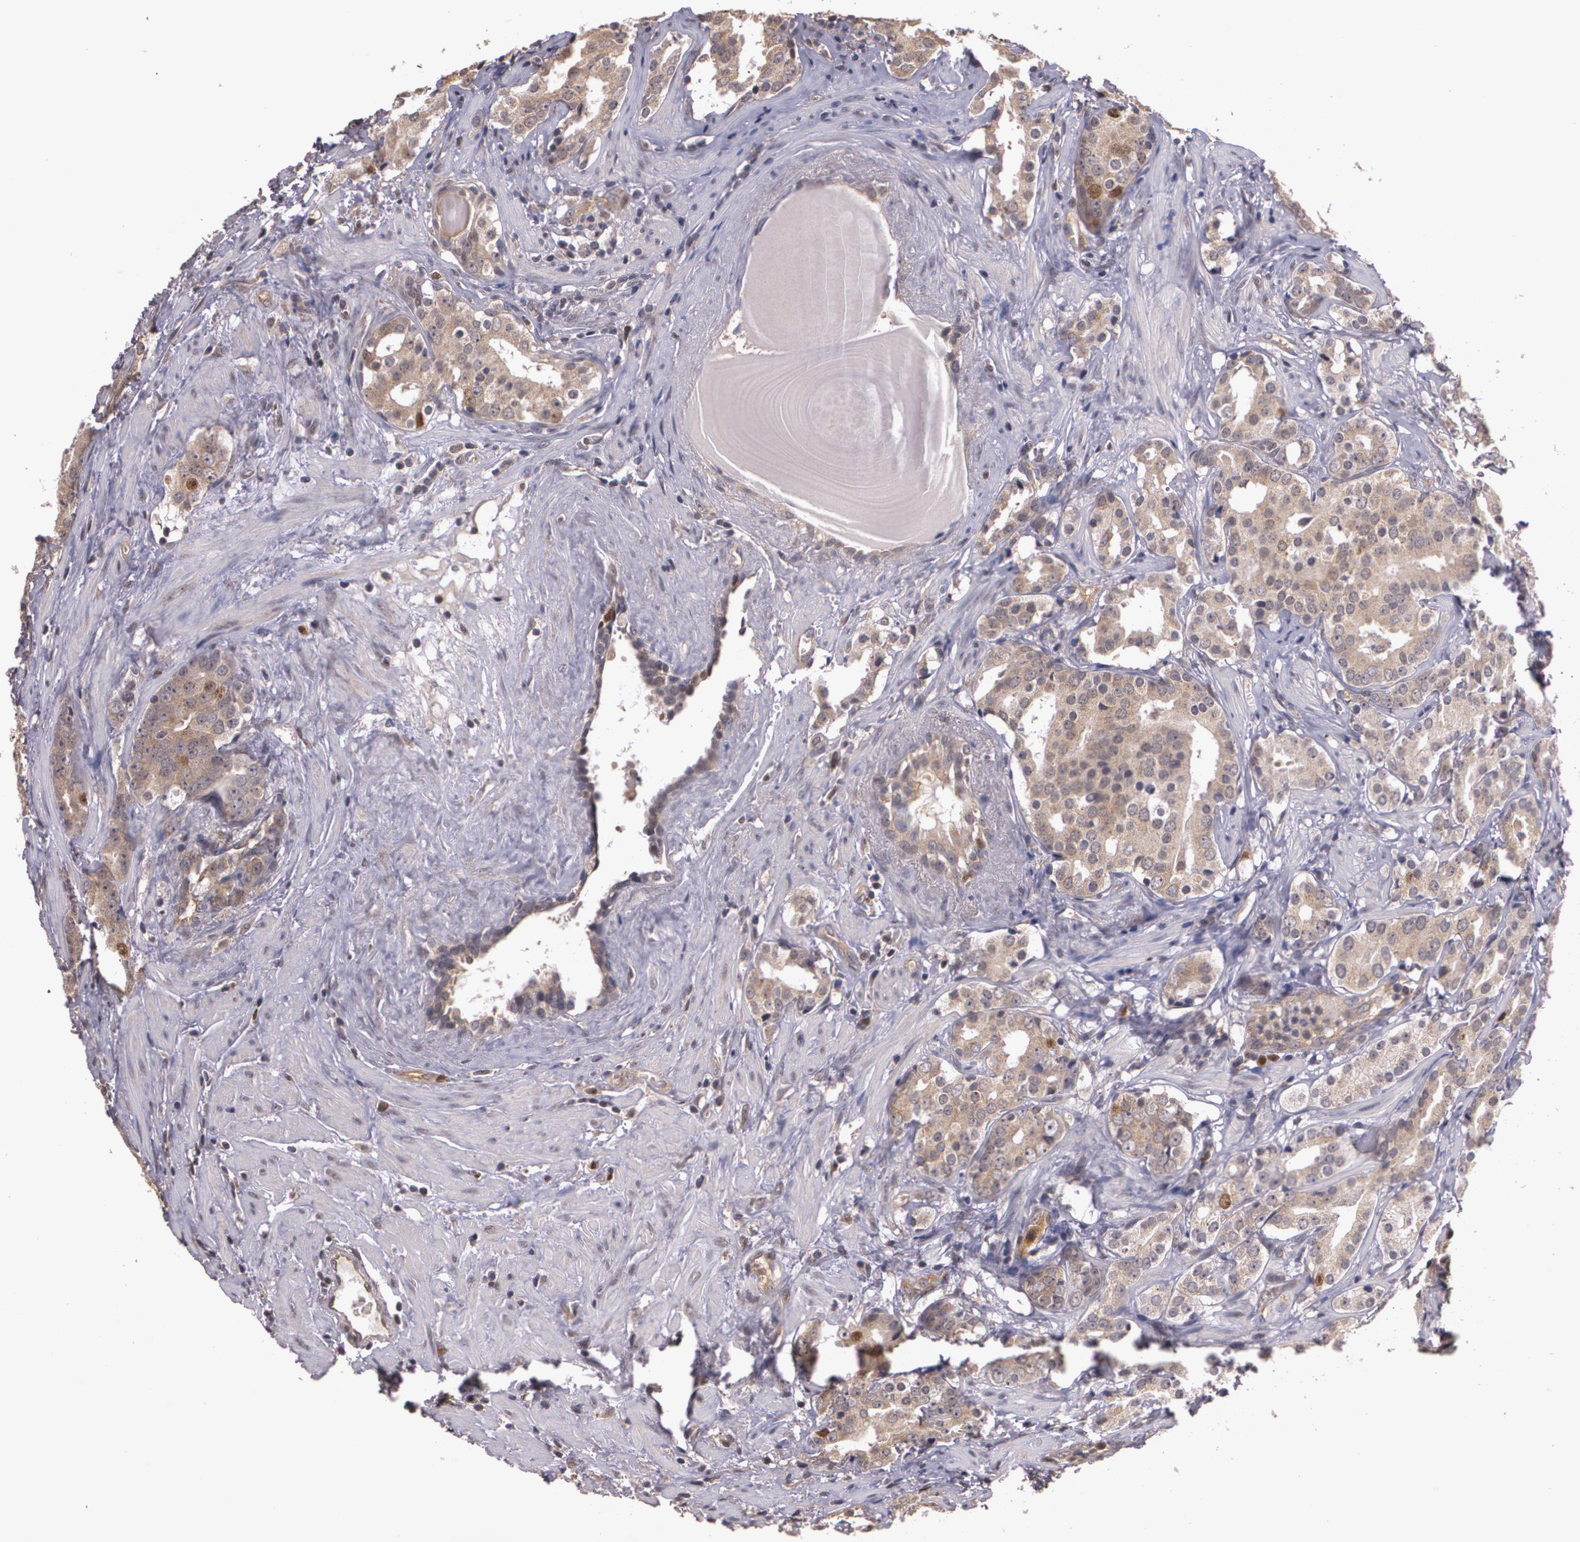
{"staining": {"intensity": "weak", "quantity": ">75%", "location": "cytoplasmic/membranous,nuclear"}, "tissue": "prostate cancer", "cell_type": "Tumor cells", "image_type": "cancer", "snomed": [{"axis": "morphology", "description": "Adenocarcinoma, Low grade"}, {"axis": "topography", "description": "Prostate"}], "caption": "The immunohistochemical stain highlights weak cytoplasmic/membranous and nuclear staining in tumor cells of prostate low-grade adenocarcinoma tissue.", "gene": "BRCA1", "patient": {"sex": "male", "age": 59}}